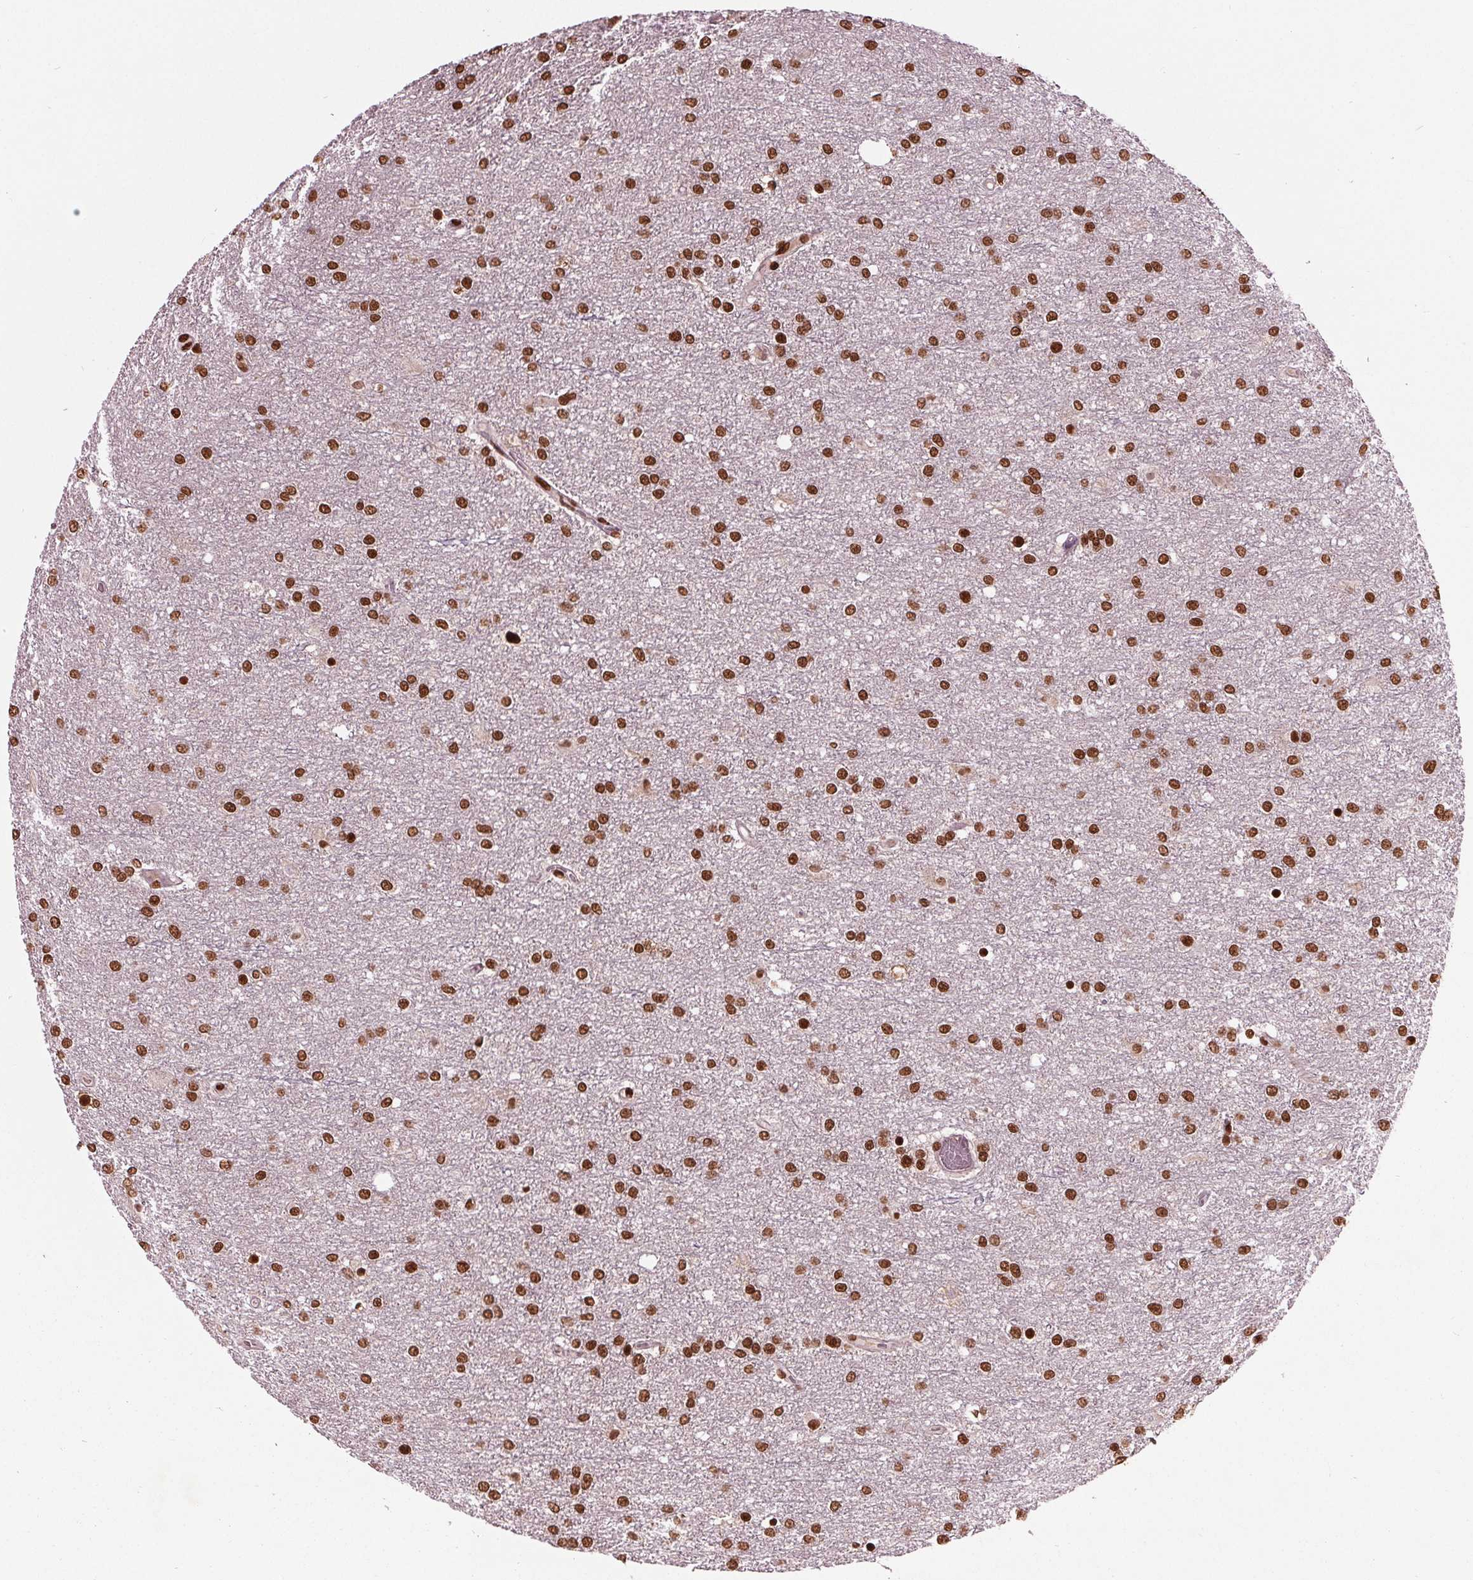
{"staining": {"intensity": "strong", "quantity": ">75%", "location": "nuclear"}, "tissue": "glioma", "cell_type": "Tumor cells", "image_type": "cancer", "snomed": [{"axis": "morphology", "description": "Glioma, malignant, High grade"}, {"axis": "topography", "description": "Brain"}], "caption": "A brown stain labels strong nuclear positivity of a protein in glioma tumor cells. The staining is performed using DAB (3,3'-diaminobenzidine) brown chromogen to label protein expression. The nuclei are counter-stained blue using hematoxylin.", "gene": "BRD4", "patient": {"sex": "female", "age": 61}}